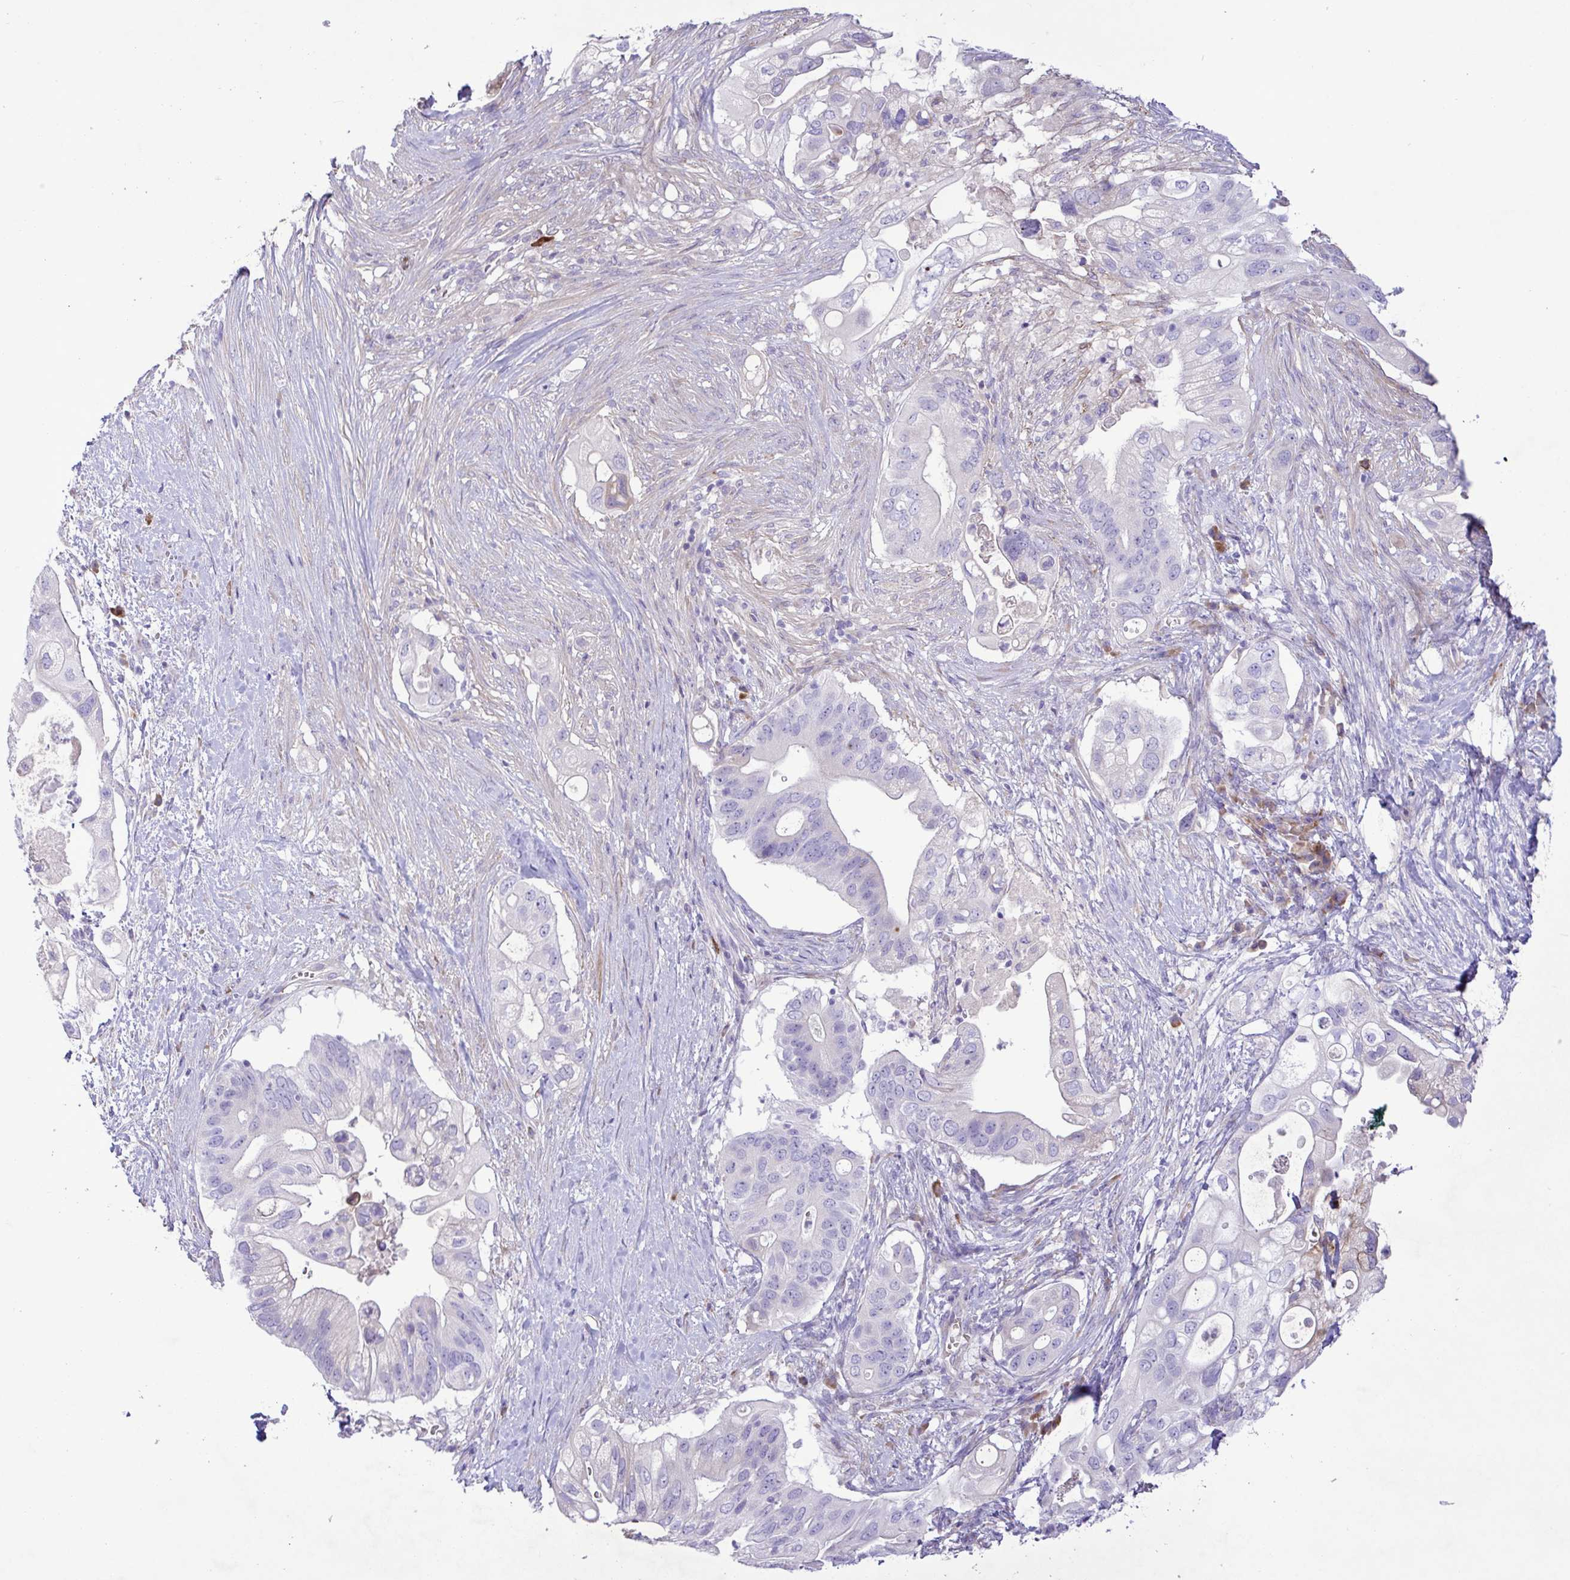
{"staining": {"intensity": "negative", "quantity": "none", "location": "none"}, "tissue": "pancreatic cancer", "cell_type": "Tumor cells", "image_type": "cancer", "snomed": [{"axis": "morphology", "description": "Adenocarcinoma, NOS"}, {"axis": "topography", "description": "Pancreas"}], "caption": "A high-resolution photomicrograph shows immunohistochemistry staining of pancreatic cancer (adenocarcinoma), which demonstrates no significant expression in tumor cells.", "gene": "FAM86B1", "patient": {"sex": "female", "age": 72}}